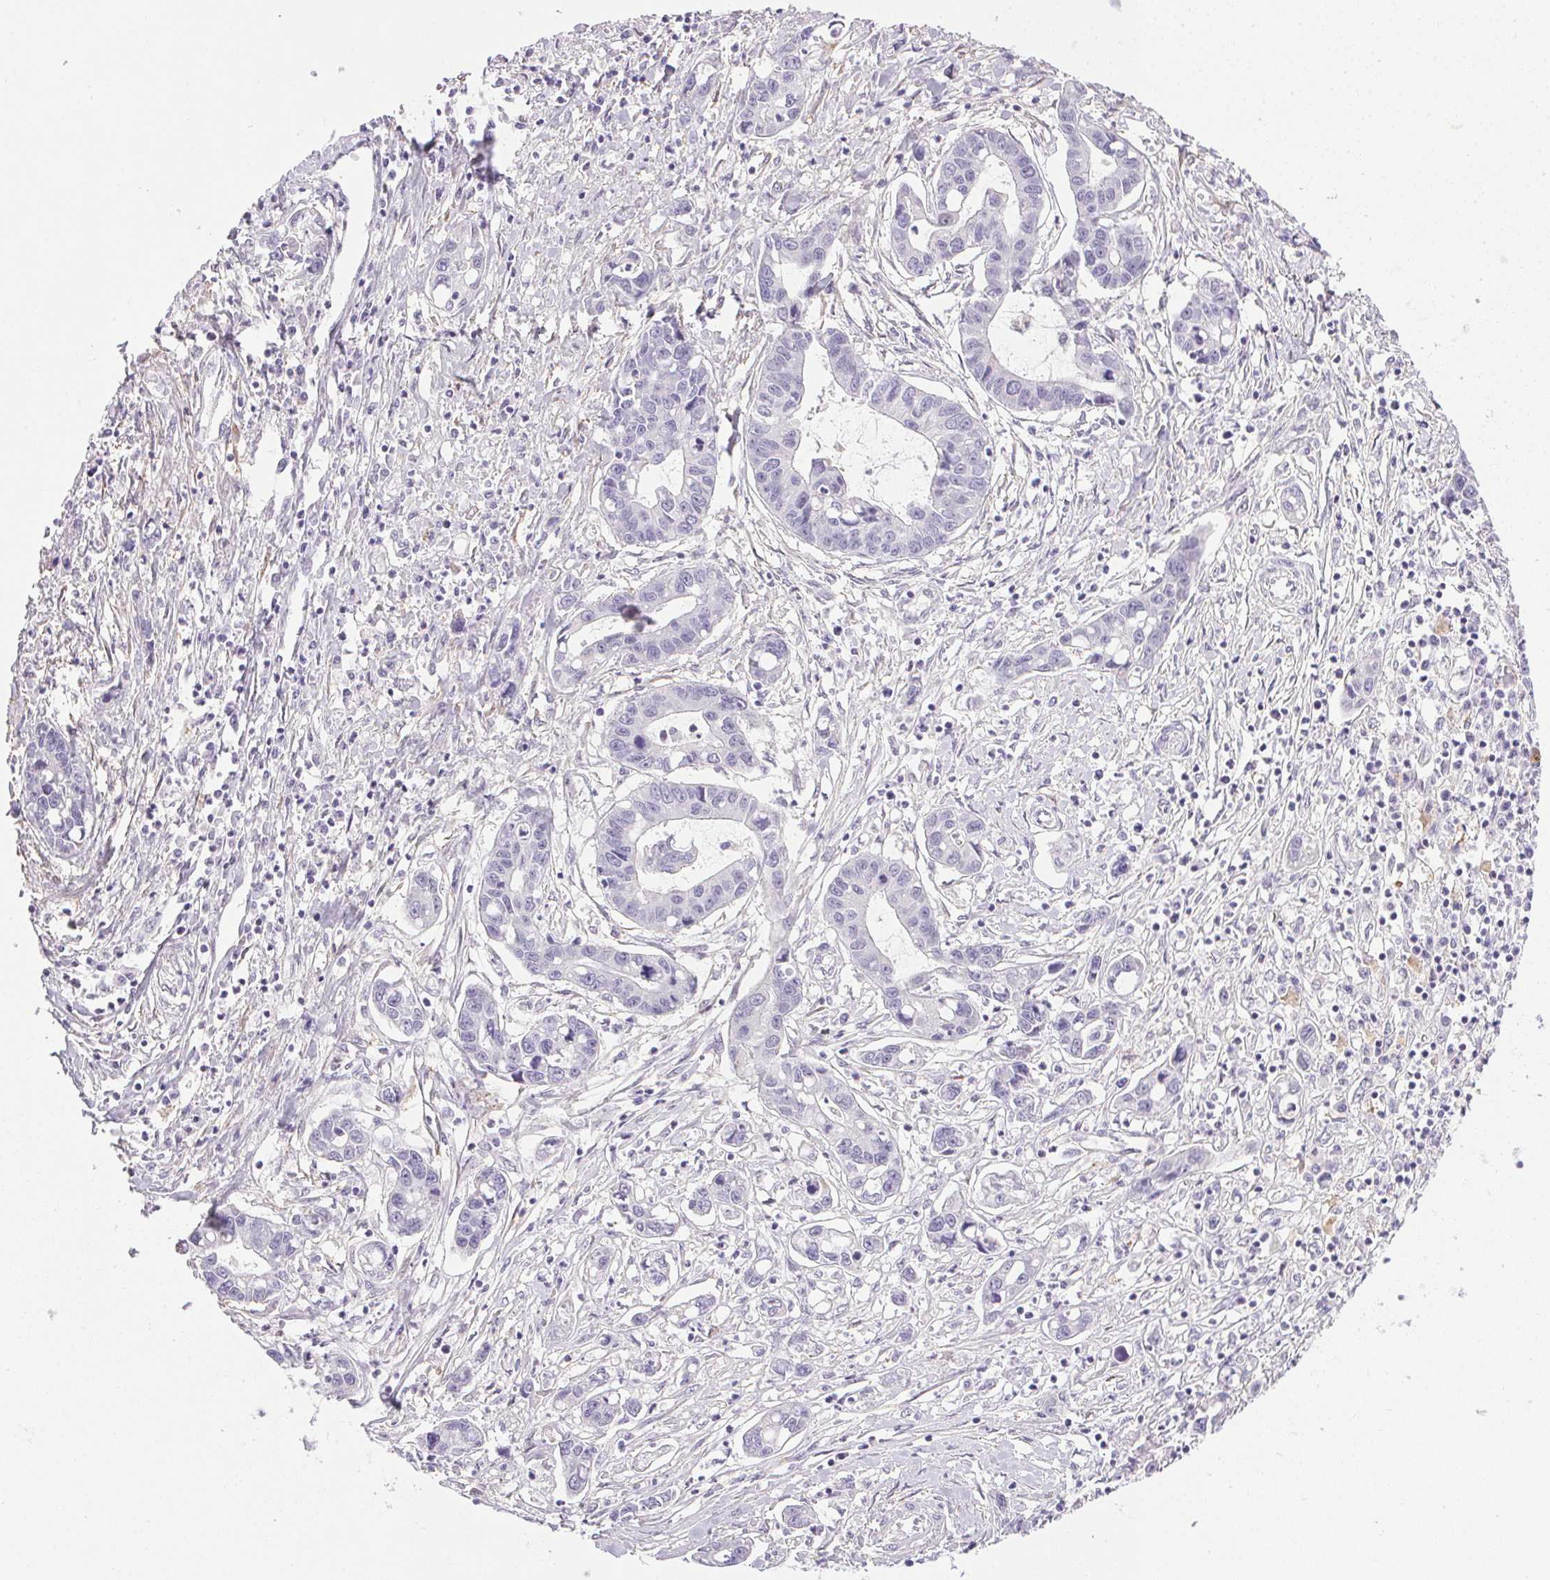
{"staining": {"intensity": "negative", "quantity": "none", "location": "none"}, "tissue": "liver cancer", "cell_type": "Tumor cells", "image_type": "cancer", "snomed": [{"axis": "morphology", "description": "Cholangiocarcinoma"}, {"axis": "topography", "description": "Liver"}], "caption": "Tumor cells show no significant expression in liver cancer. (DAB immunohistochemistry (IHC), high magnification).", "gene": "PRL", "patient": {"sex": "male", "age": 58}}